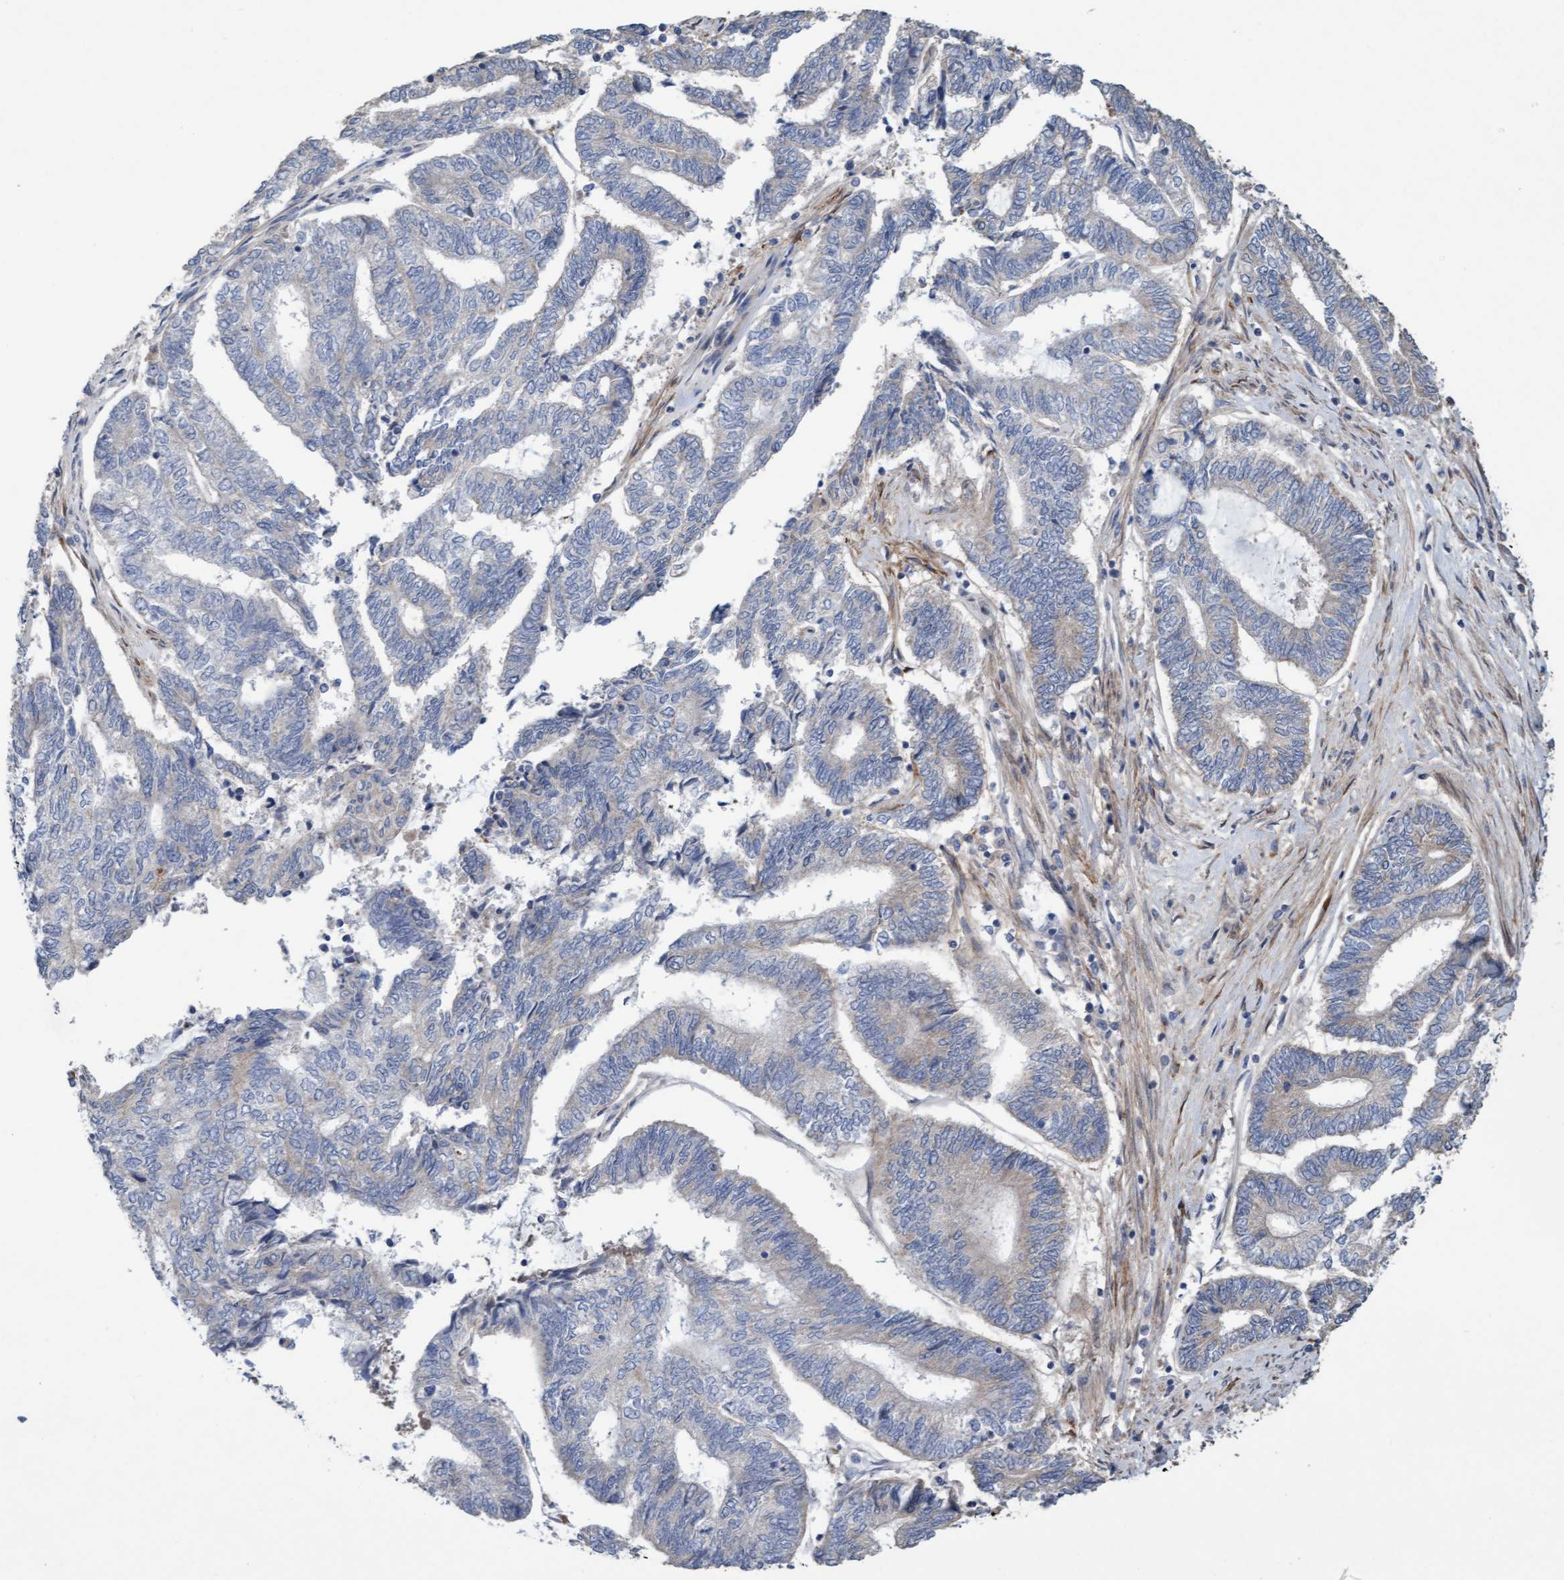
{"staining": {"intensity": "weak", "quantity": "<25%", "location": "cytoplasmic/membranous"}, "tissue": "endometrial cancer", "cell_type": "Tumor cells", "image_type": "cancer", "snomed": [{"axis": "morphology", "description": "Adenocarcinoma, NOS"}, {"axis": "topography", "description": "Uterus"}, {"axis": "topography", "description": "Endometrium"}], "caption": "Endometrial cancer stained for a protein using IHC displays no expression tumor cells.", "gene": "DDHD2", "patient": {"sex": "female", "age": 70}}